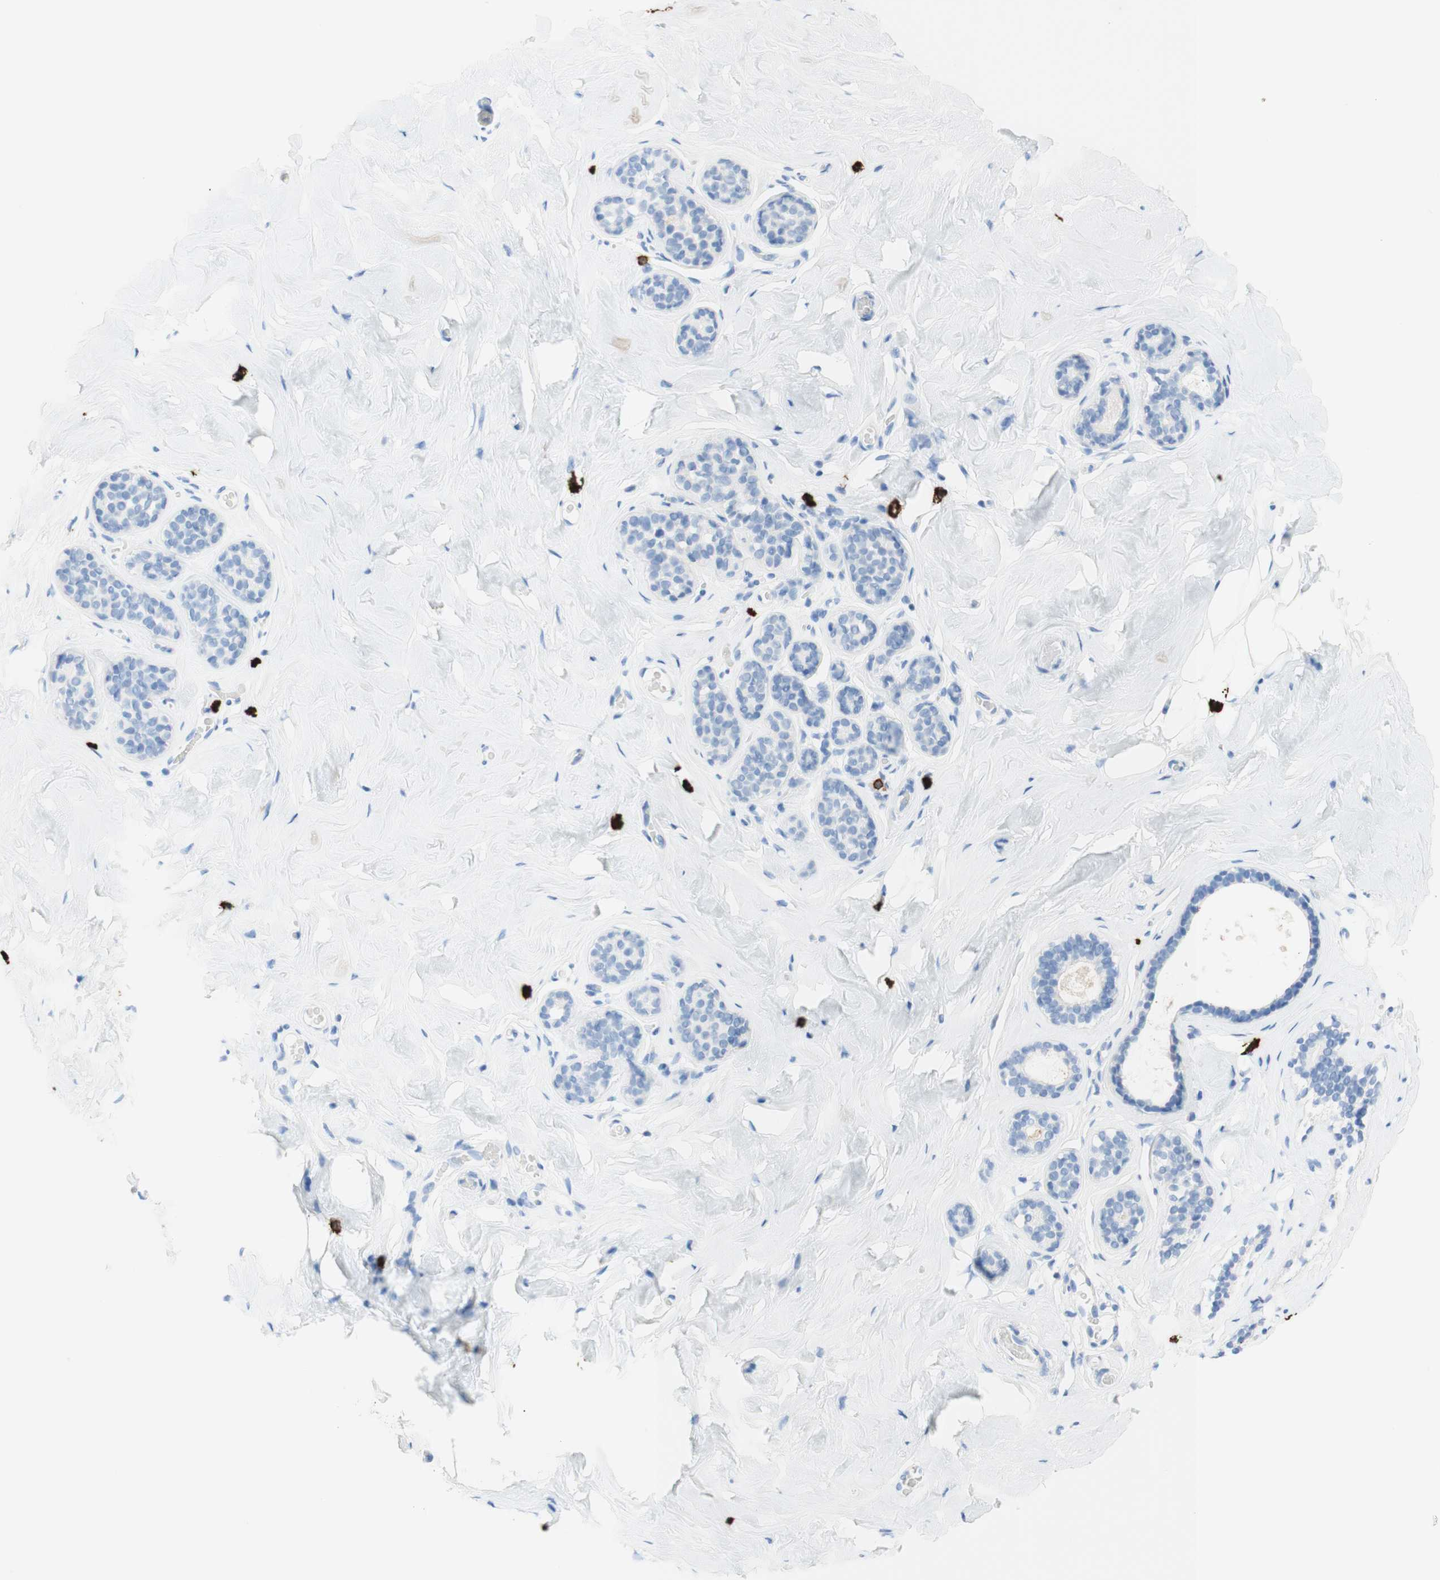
{"staining": {"intensity": "negative", "quantity": "none", "location": "none"}, "tissue": "breast", "cell_type": "Adipocytes", "image_type": "normal", "snomed": [{"axis": "morphology", "description": "Normal tissue, NOS"}, {"axis": "topography", "description": "Breast"}], "caption": "Photomicrograph shows no protein positivity in adipocytes of normal breast. (DAB immunohistochemistry (IHC) with hematoxylin counter stain).", "gene": "CEACAM1", "patient": {"sex": "female", "age": 75}}